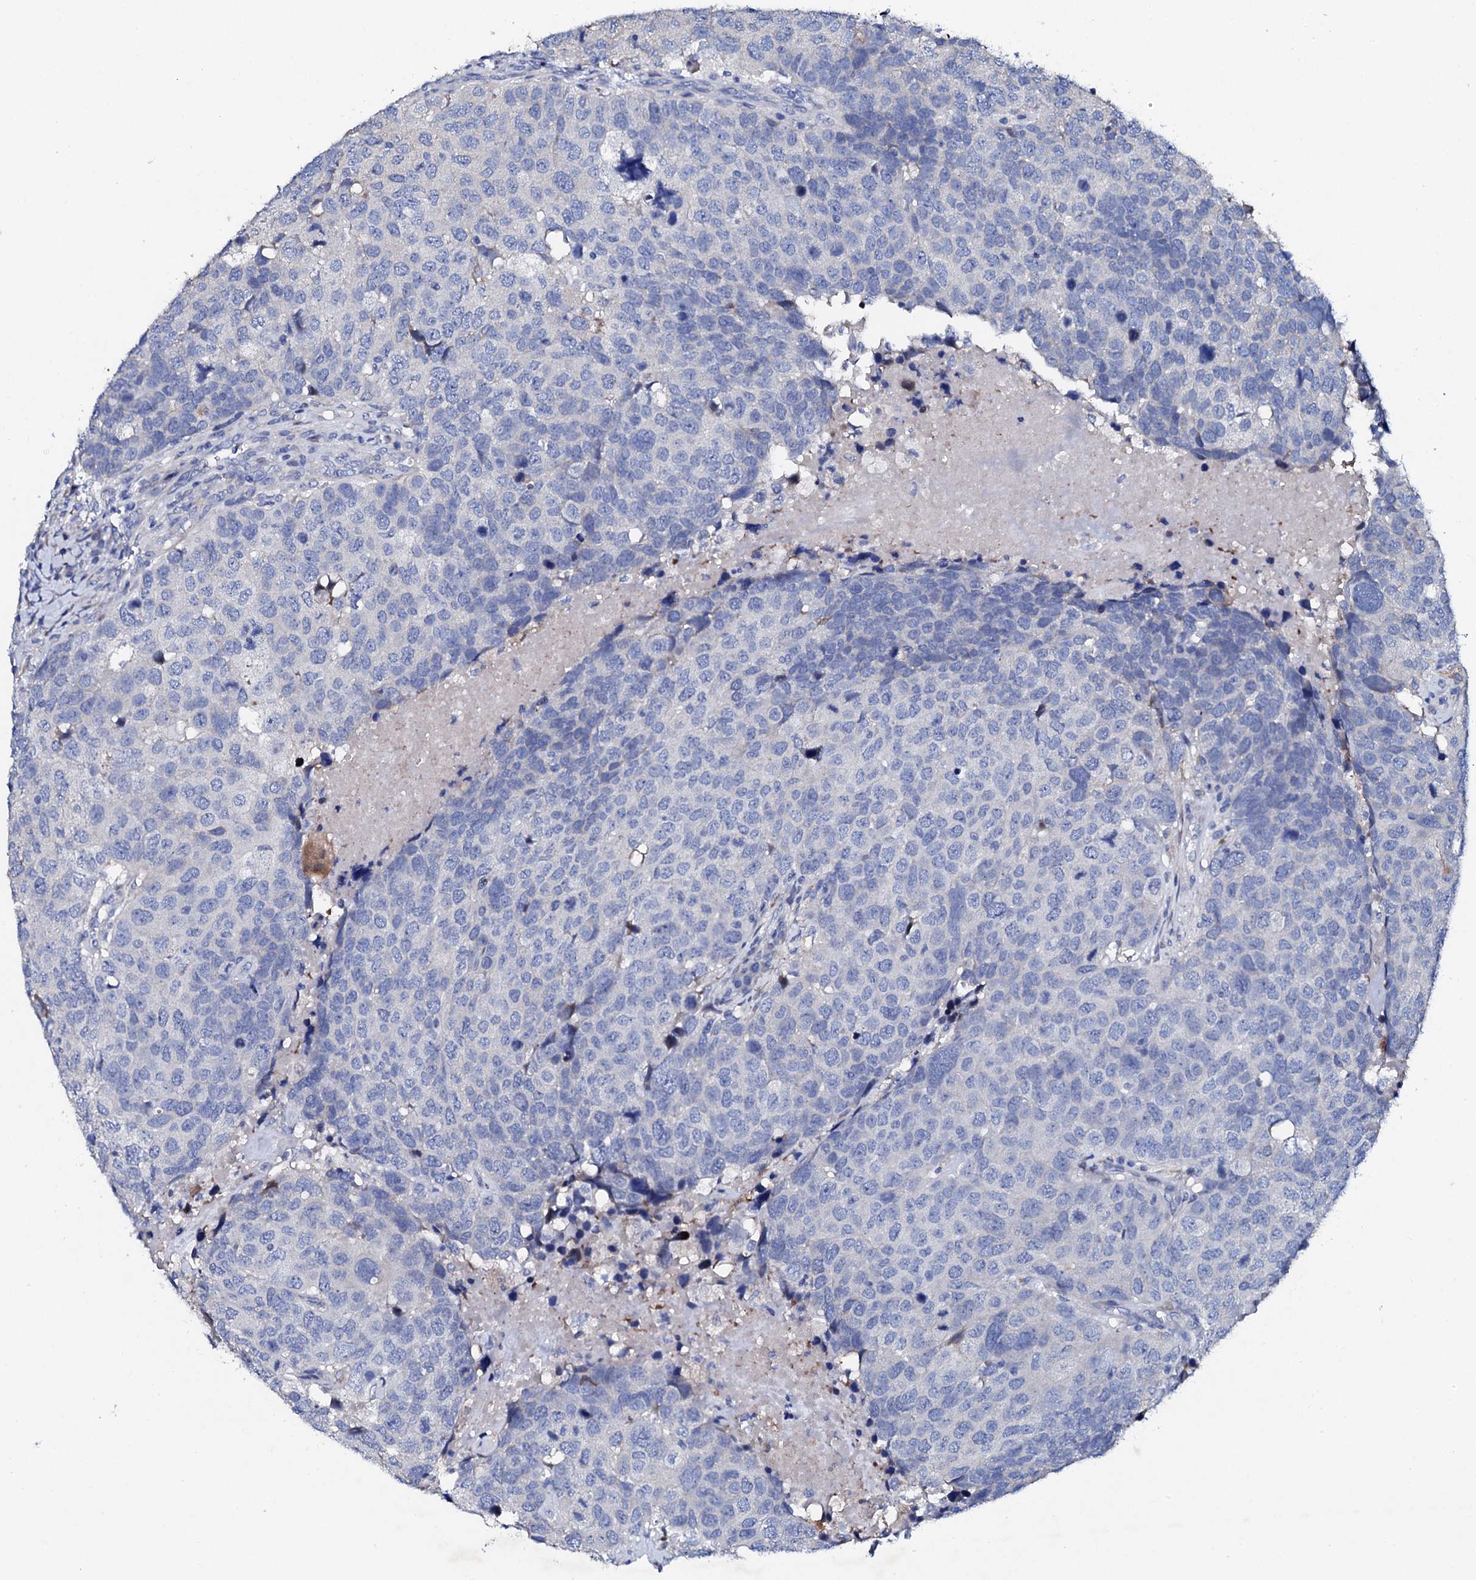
{"staining": {"intensity": "negative", "quantity": "none", "location": "none"}, "tissue": "head and neck cancer", "cell_type": "Tumor cells", "image_type": "cancer", "snomed": [{"axis": "morphology", "description": "Squamous cell carcinoma, NOS"}, {"axis": "topography", "description": "Head-Neck"}], "caption": "Head and neck cancer (squamous cell carcinoma) was stained to show a protein in brown. There is no significant staining in tumor cells. (DAB IHC visualized using brightfield microscopy, high magnification).", "gene": "TRDN", "patient": {"sex": "male", "age": 66}}